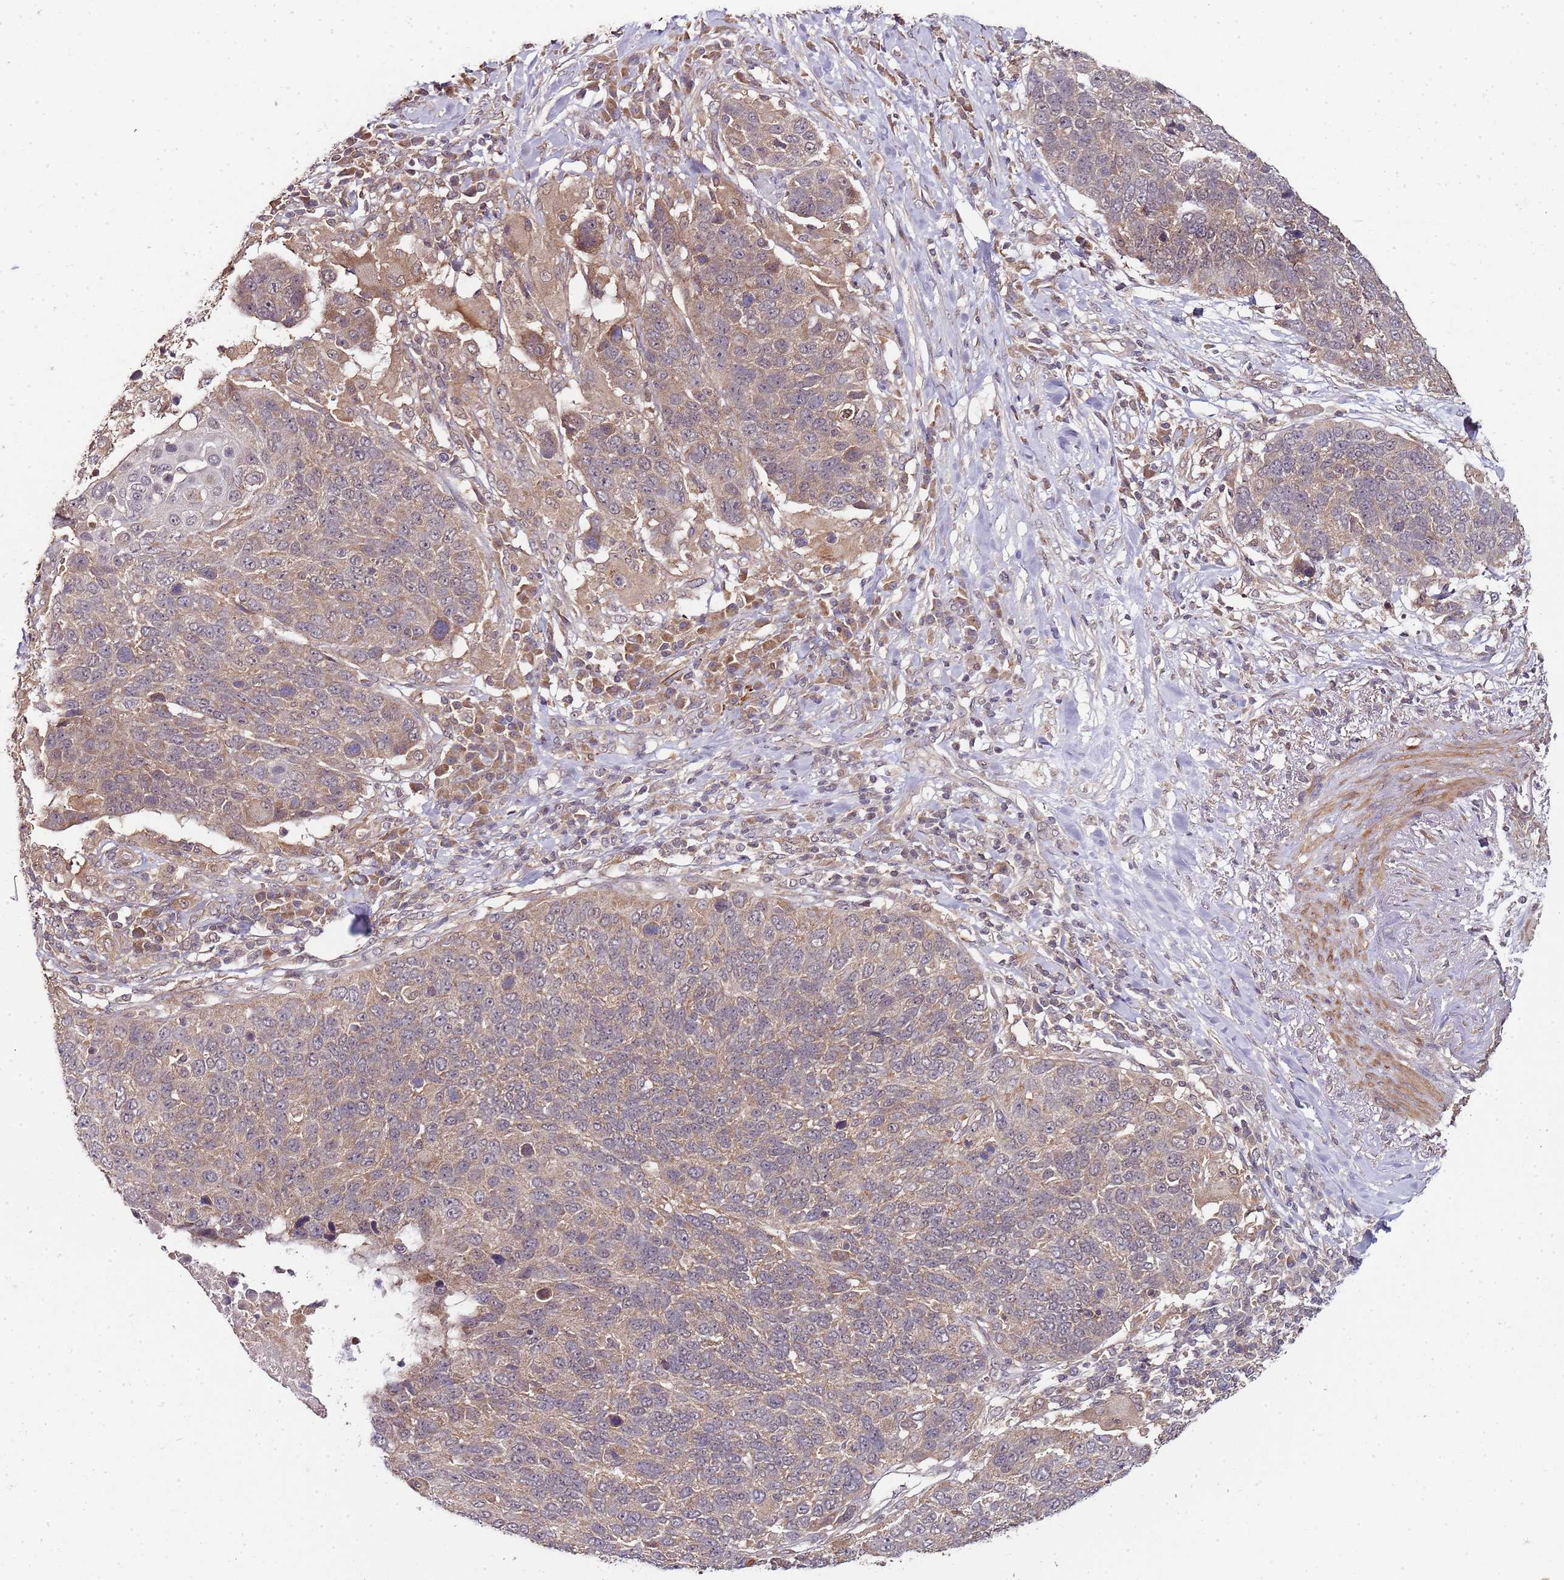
{"staining": {"intensity": "moderate", "quantity": ">75%", "location": "cytoplasmic/membranous"}, "tissue": "lung cancer", "cell_type": "Tumor cells", "image_type": "cancer", "snomed": [{"axis": "morphology", "description": "Normal tissue, NOS"}, {"axis": "morphology", "description": "Squamous cell carcinoma, NOS"}, {"axis": "topography", "description": "Lymph node"}, {"axis": "topography", "description": "Lung"}], "caption": "Human lung cancer (squamous cell carcinoma) stained for a protein (brown) exhibits moderate cytoplasmic/membranous positive positivity in about >75% of tumor cells.", "gene": "LIN37", "patient": {"sex": "male", "age": 66}}